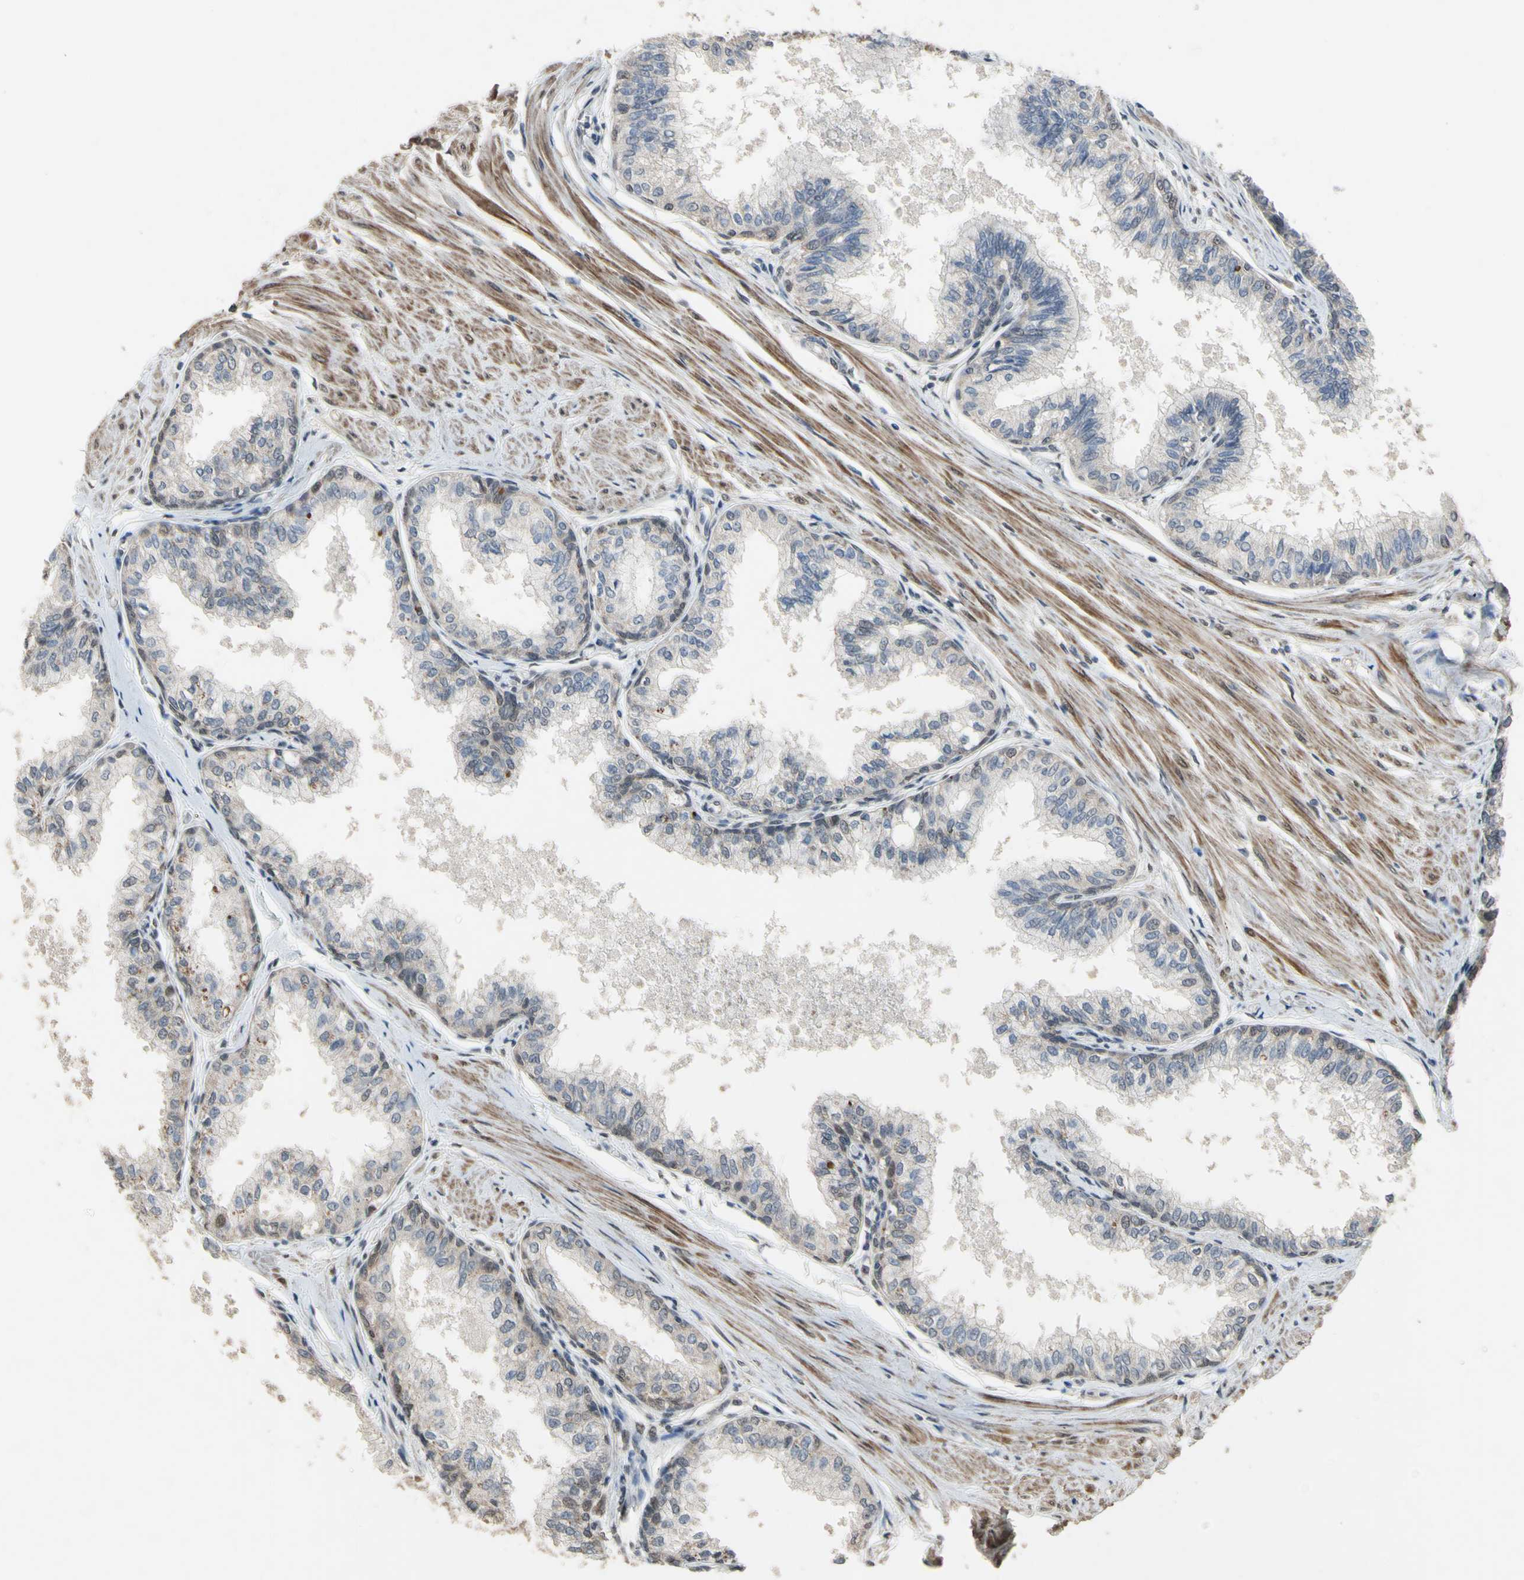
{"staining": {"intensity": "weak", "quantity": ">75%", "location": "nuclear"}, "tissue": "prostate", "cell_type": "Glandular cells", "image_type": "normal", "snomed": [{"axis": "morphology", "description": "Normal tissue, NOS"}, {"axis": "topography", "description": "Prostate"}, {"axis": "topography", "description": "Seminal veicle"}], "caption": "DAB immunohistochemical staining of normal prostate shows weak nuclear protein staining in about >75% of glandular cells. (DAB = brown stain, brightfield microscopy at high magnification).", "gene": "ZNF174", "patient": {"sex": "male", "age": 60}}